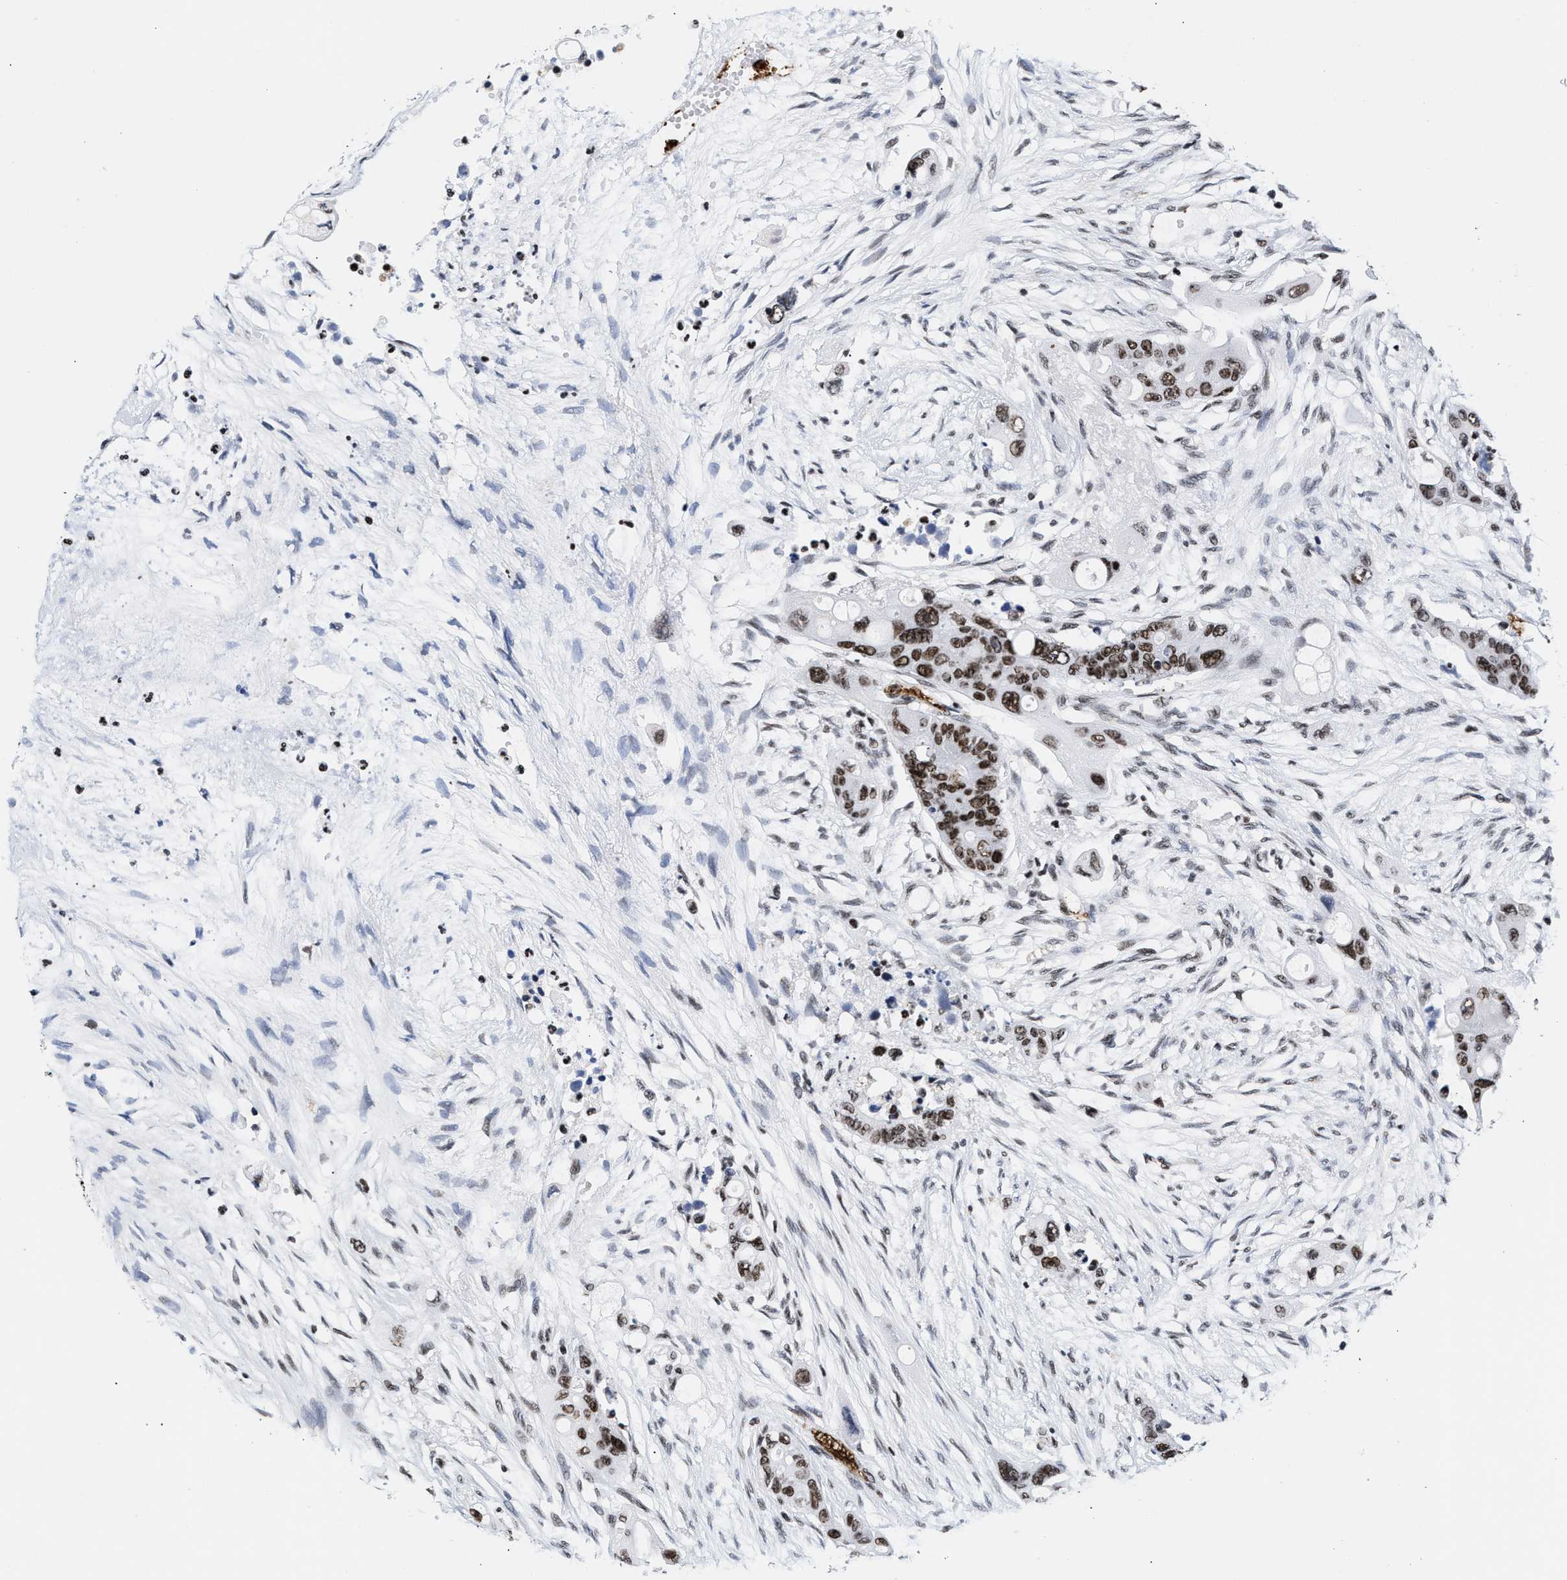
{"staining": {"intensity": "moderate", "quantity": ">75%", "location": "nuclear"}, "tissue": "colorectal cancer", "cell_type": "Tumor cells", "image_type": "cancer", "snomed": [{"axis": "morphology", "description": "Adenocarcinoma, NOS"}, {"axis": "topography", "description": "Colon"}], "caption": "Tumor cells exhibit medium levels of moderate nuclear staining in about >75% of cells in human colorectal cancer.", "gene": "RAD21", "patient": {"sex": "female", "age": 57}}